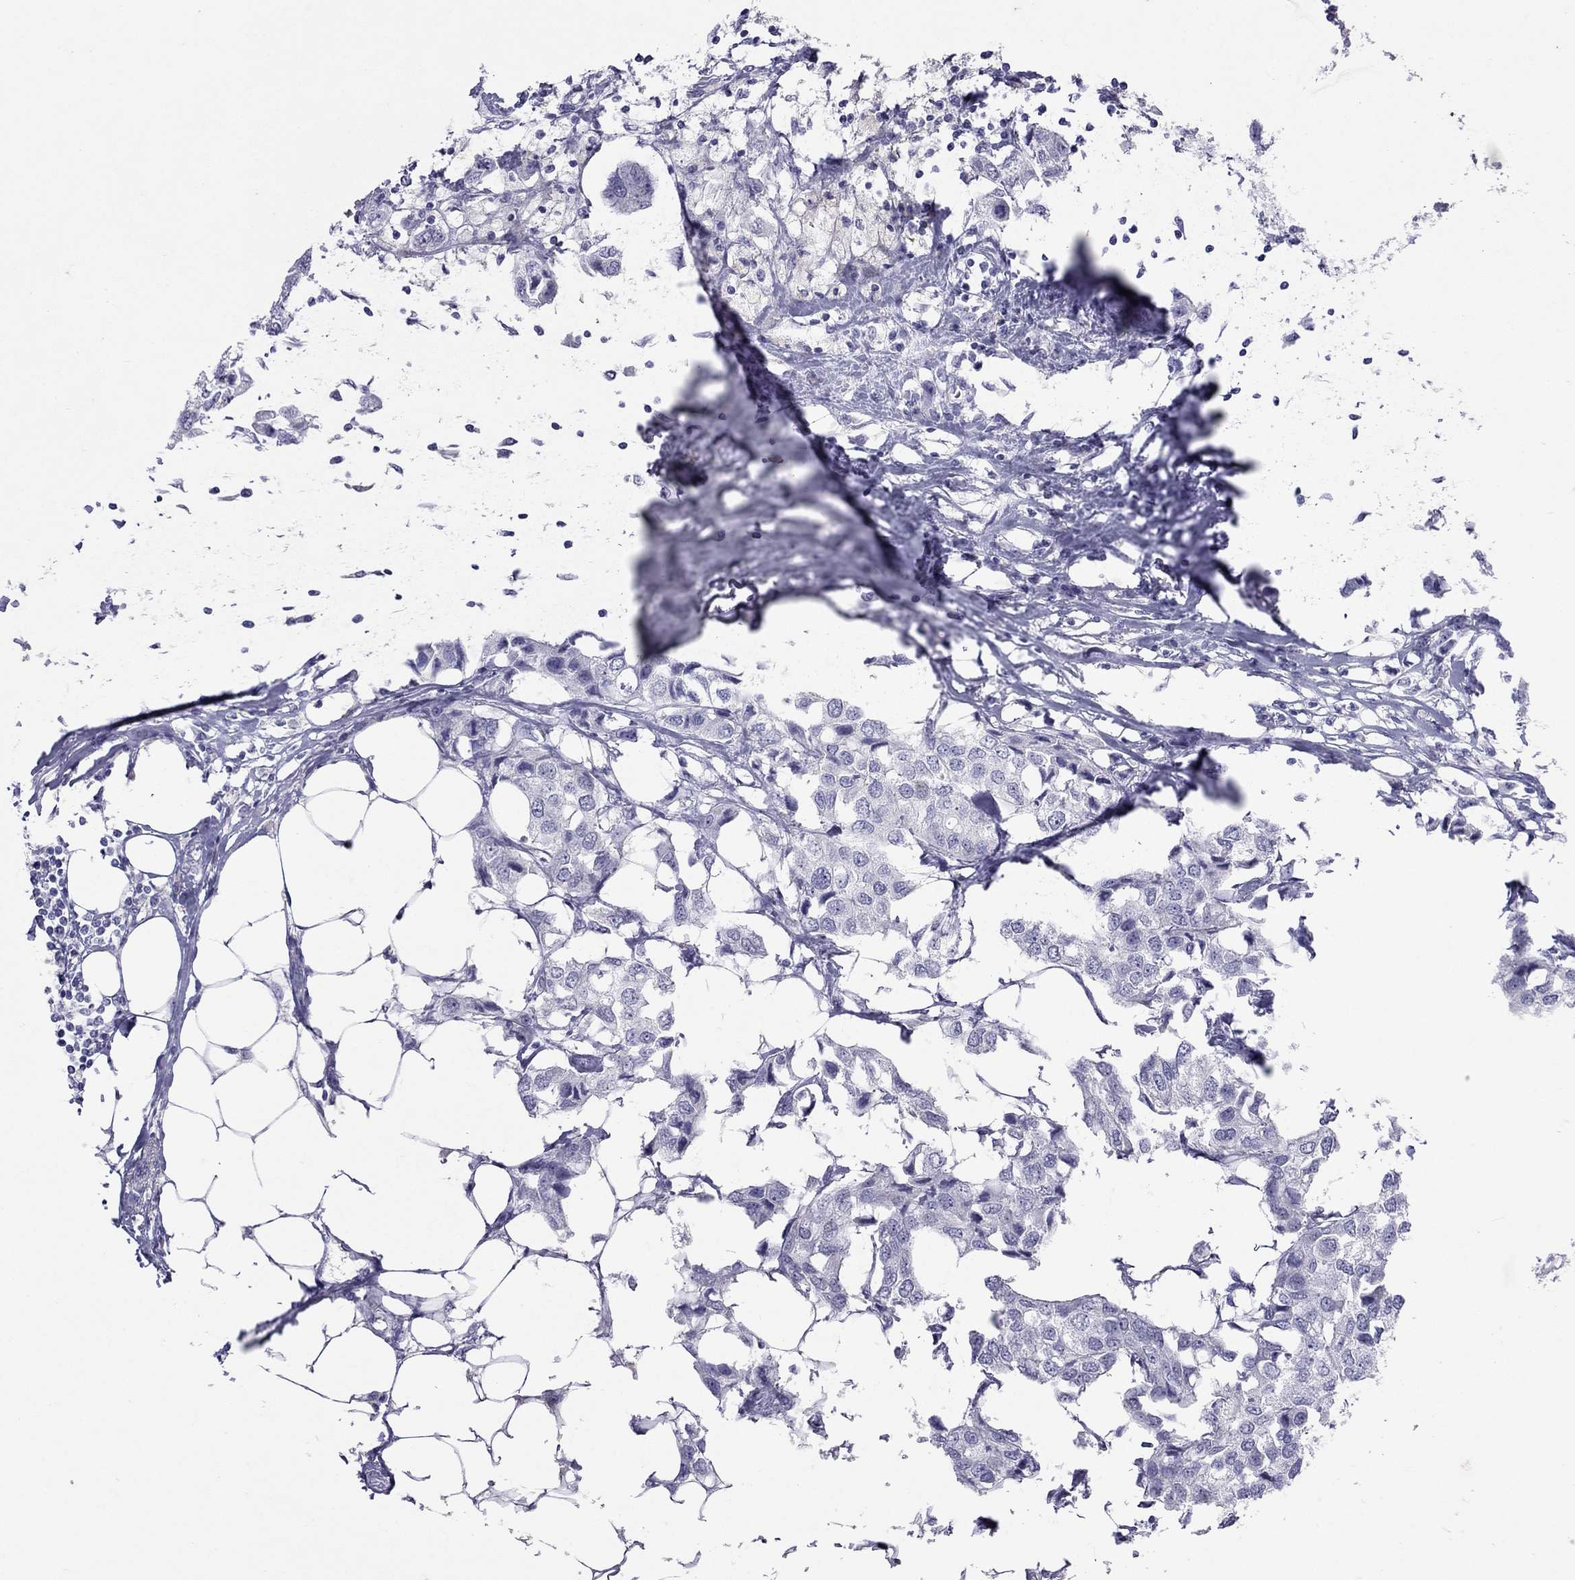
{"staining": {"intensity": "negative", "quantity": "none", "location": "none"}, "tissue": "breast cancer", "cell_type": "Tumor cells", "image_type": "cancer", "snomed": [{"axis": "morphology", "description": "Duct carcinoma"}, {"axis": "topography", "description": "Breast"}], "caption": "Histopathology image shows no protein staining in tumor cells of invasive ductal carcinoma (breast) tissue.", "gene": "MUC16", "patient": {"sex": "female", "age": 80}}